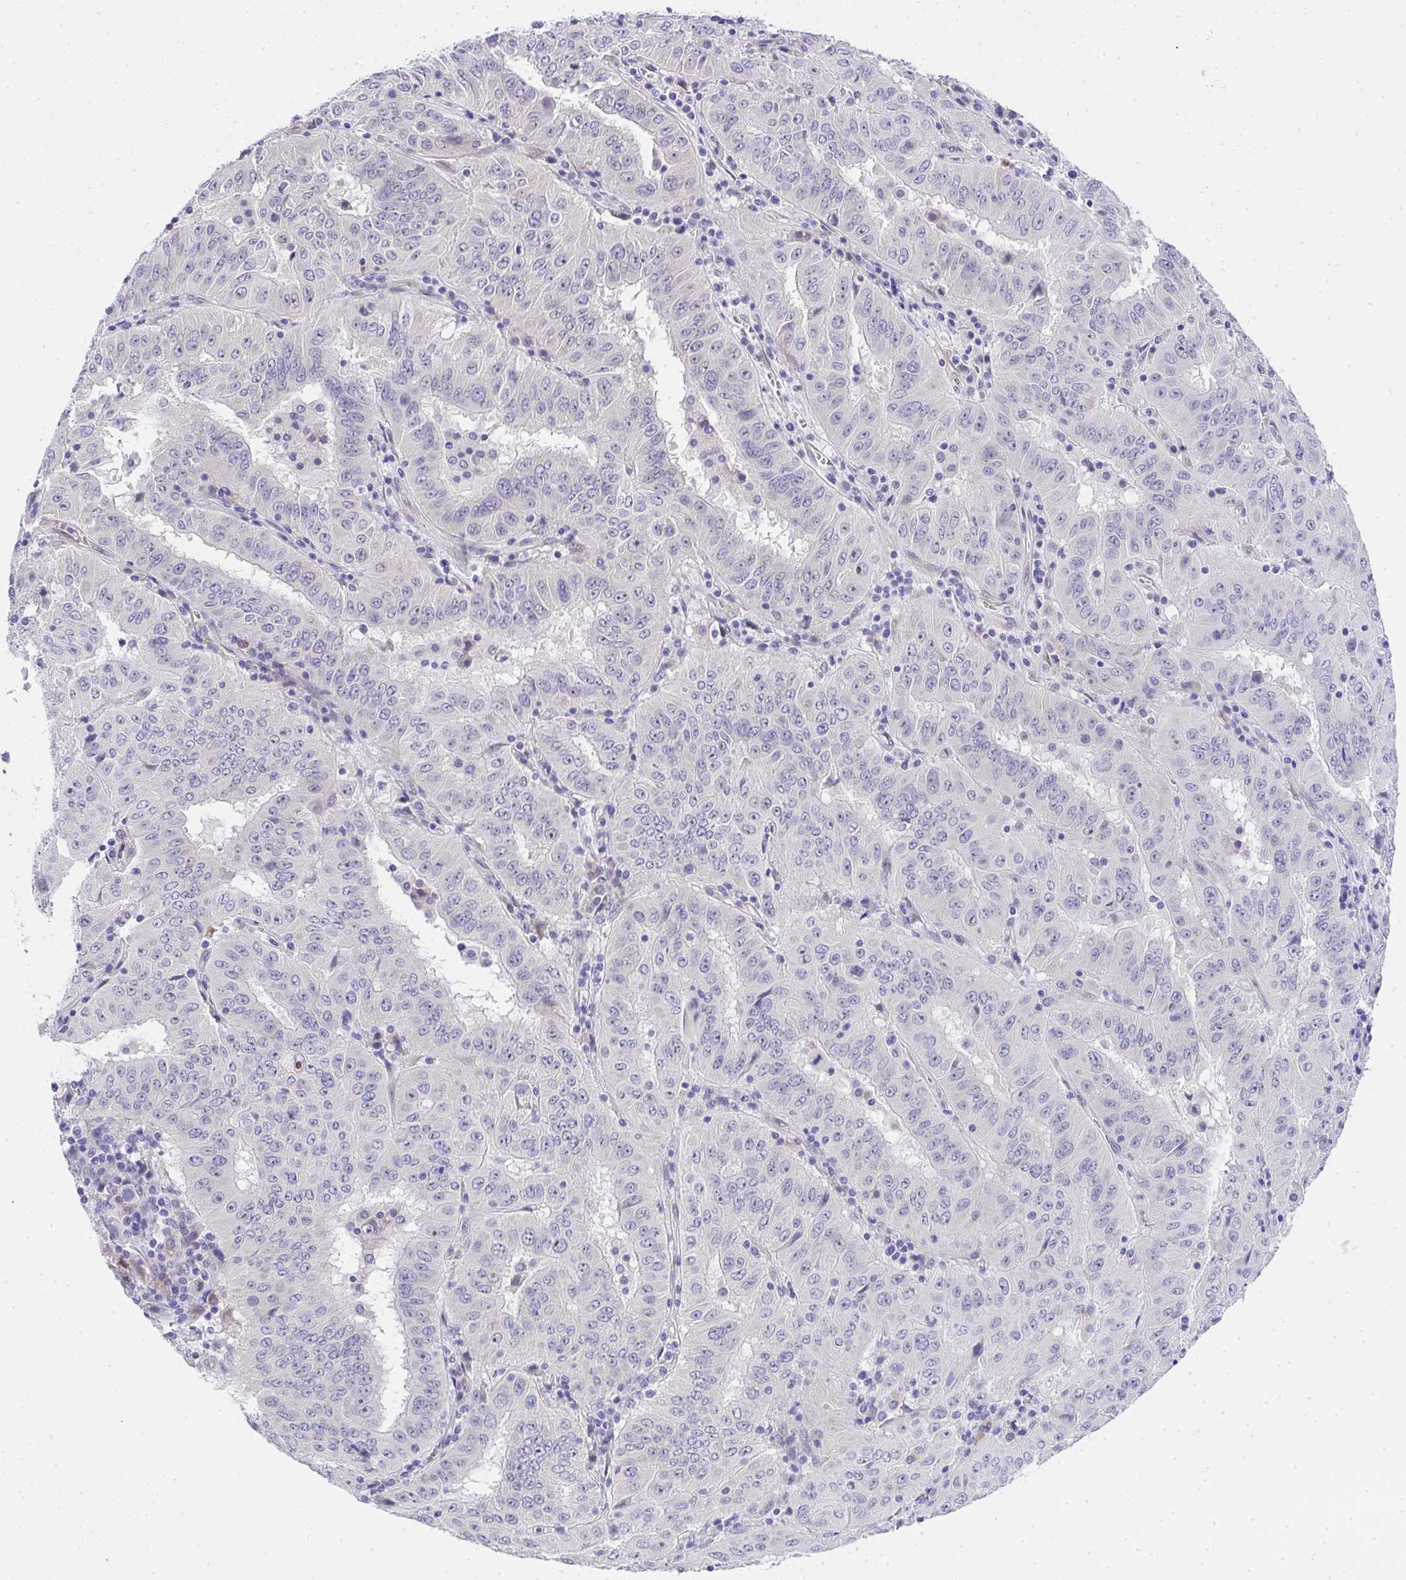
{"staining": {"intensity": "negative", "quantity": "none", "location": "none"}, "tissue": "pancreatic cancer", "cell_type": "Tumor cells", "image_type": "cancer", "snomed": [{"axis": "morphology", "description": "Adenocarcinoma, NOS"}, {"axis": "topography", "description": "Pancreas"}], "caption": "Pancreatic cancer (adenocarcinoma) stained for a protein using immunohistochemistry (IHC) exhibits no expression tumor cells.", "gene": "ADRA2C", "patient": {"sex": "male", "age": 63}}